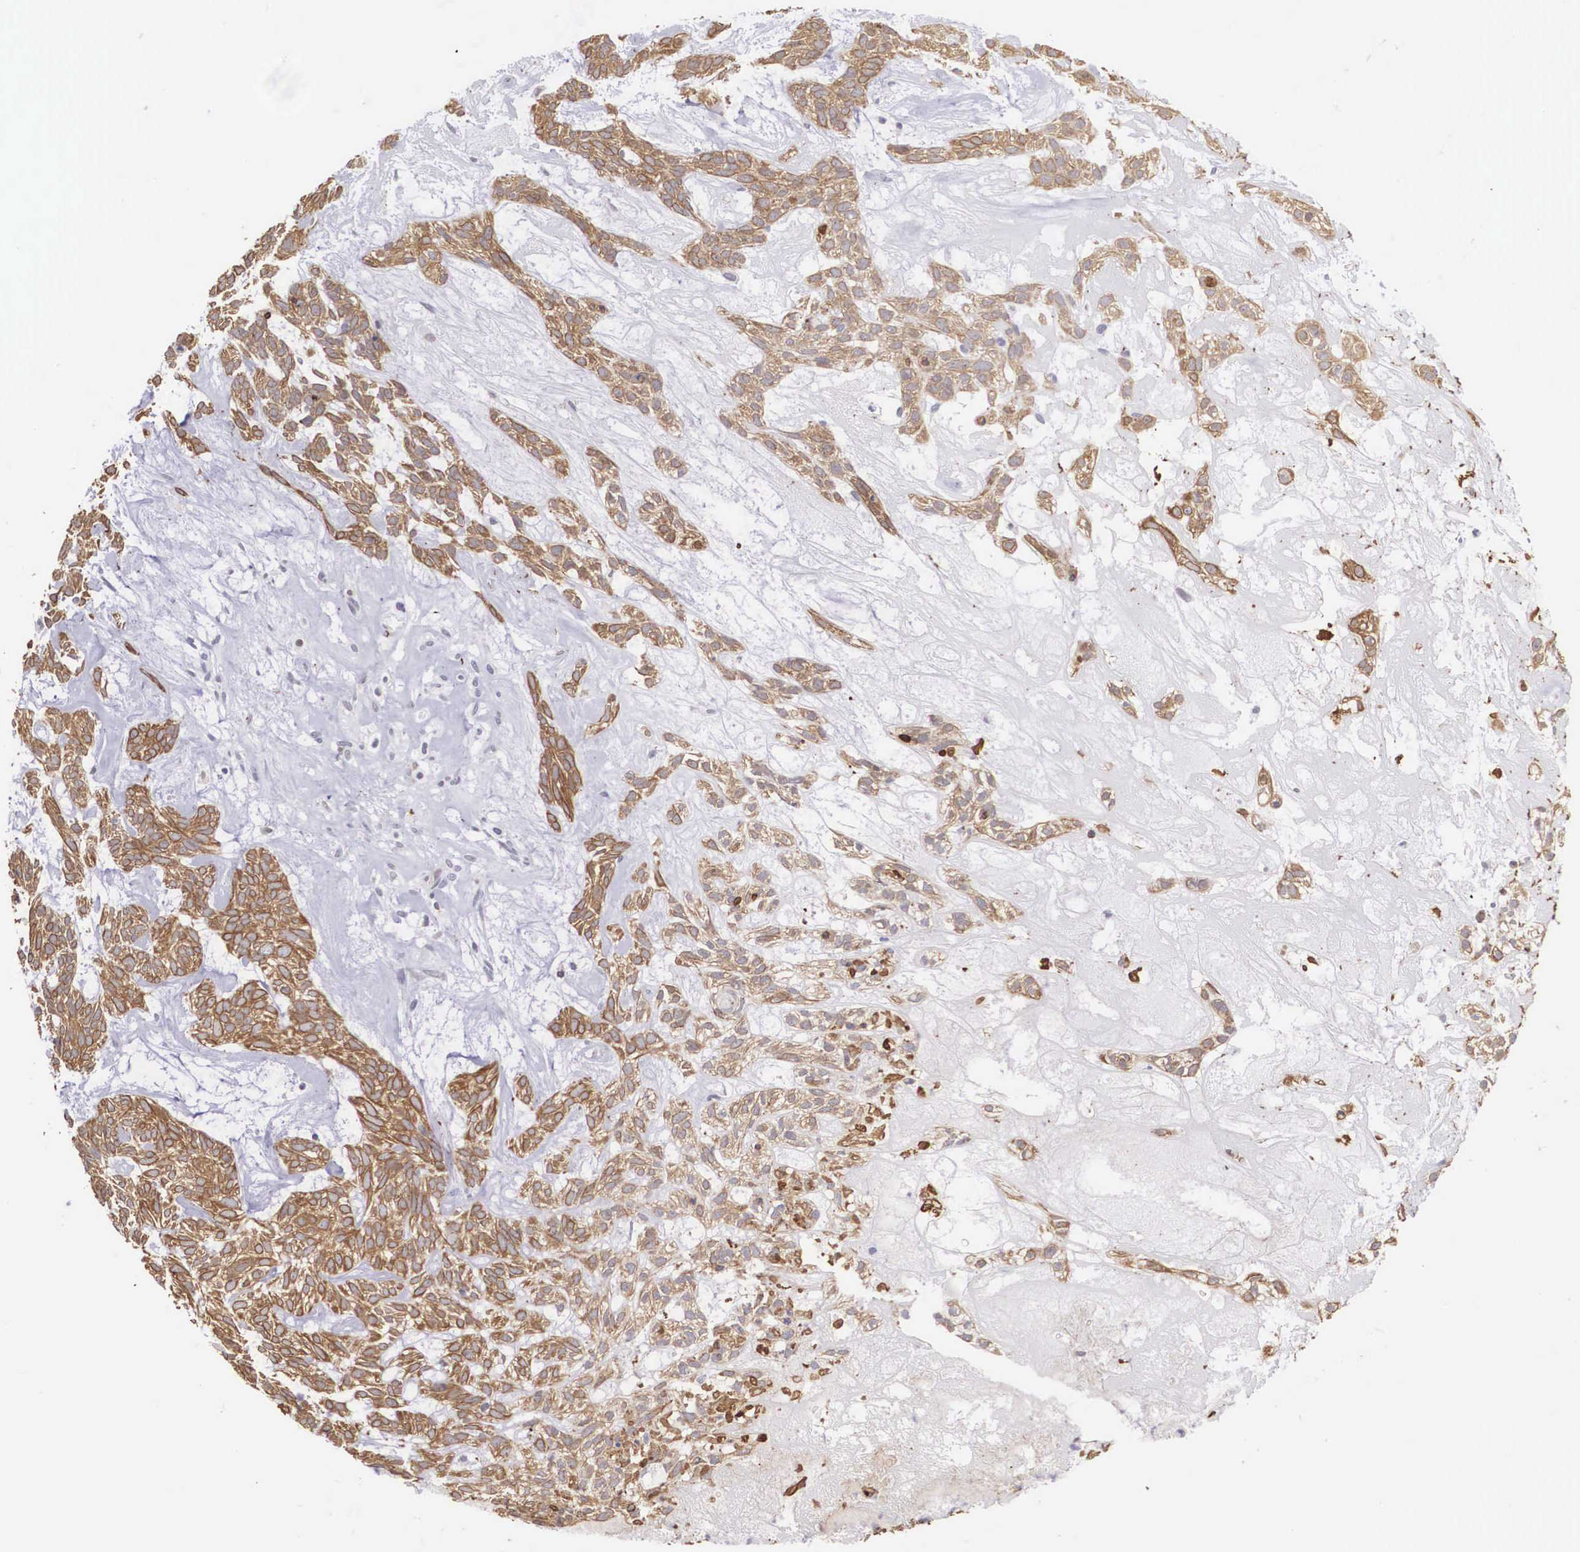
{"staining": {"intensity": "moderate", "quantity": ">75%", "location": "cytoplasmic/membranous"}, "tissue": "skin cancer", "cell_type": "Tumor cells", "image_type": "cancer", "snomed": [{"axis": "morphology", "description": "Basal cell carcinoma"}, {"axis": "topography", "description": "Skin"}], "caption": "A photomicrograph showing moderate cytoplasmic/membranous expression in about >75% of tumor cells in skin basal cell carcinoma, as visualized by brown immunohistochemical staining.", "gene": "SLC25A21", "patient": {"sex": "male", "age": 75}}